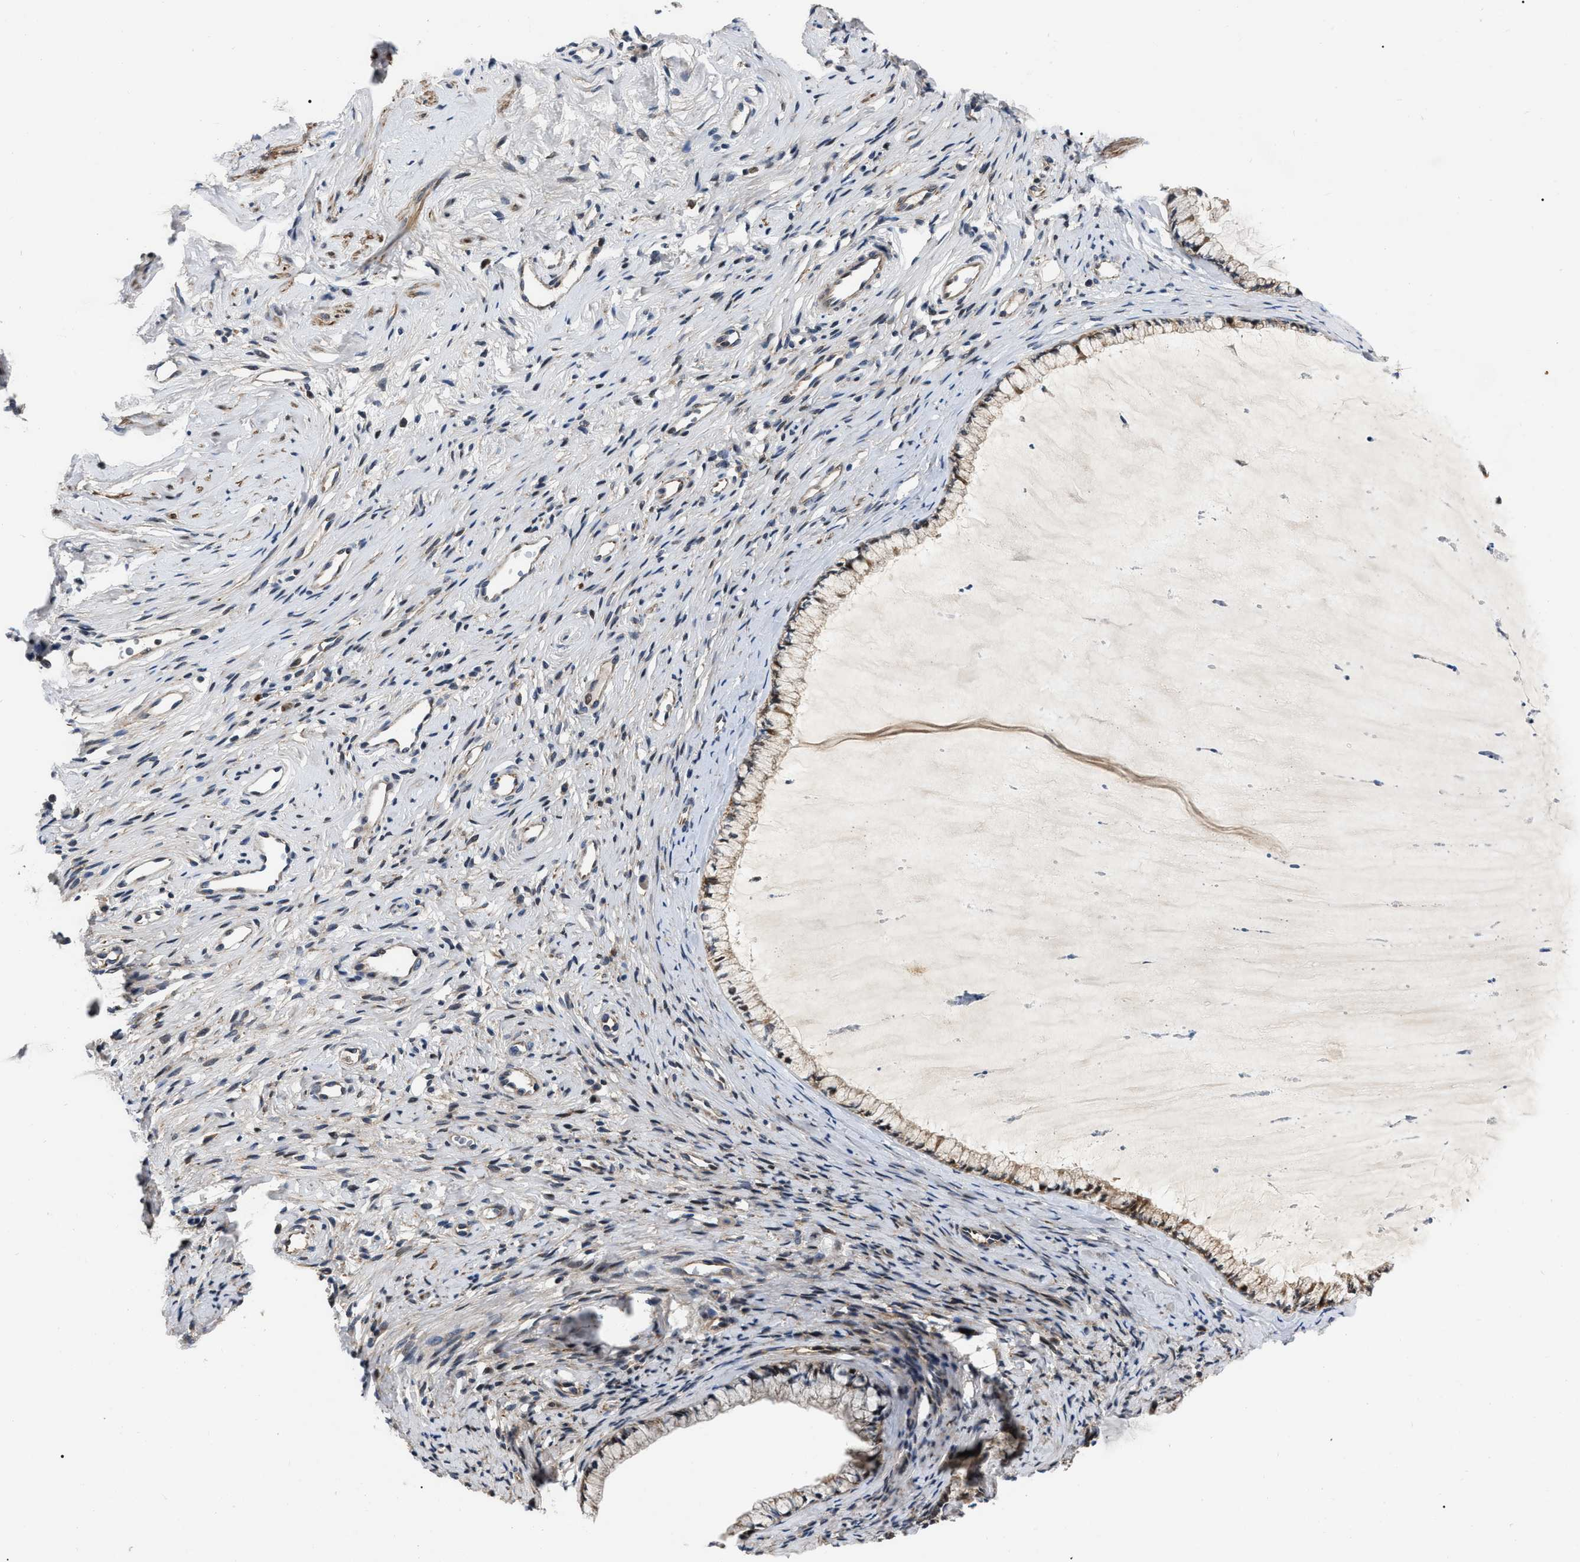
{"staining": {"intensity": "moderate", "quantity": ">75%", "location": "cytoplasmic/membranous,nuclear"}, "tissue": "cervix", "cell_type": "Glandular cells", "image_type": "normal", "snomed": [{"axis": "morphology", "description": "Normal tissue, NOS"}, {"axis": "topography", "description": "Cervix"}], "caption": "IHC histopathology image of unremarkable cervix stained for a protein (brown), which reveals medium levels of moderate cytoplasmic/membranous,nuclear staining in approximately >75% of glandular cells.", "gene": "PPWD1", "patient": {"sex": "female", "age": 77}}